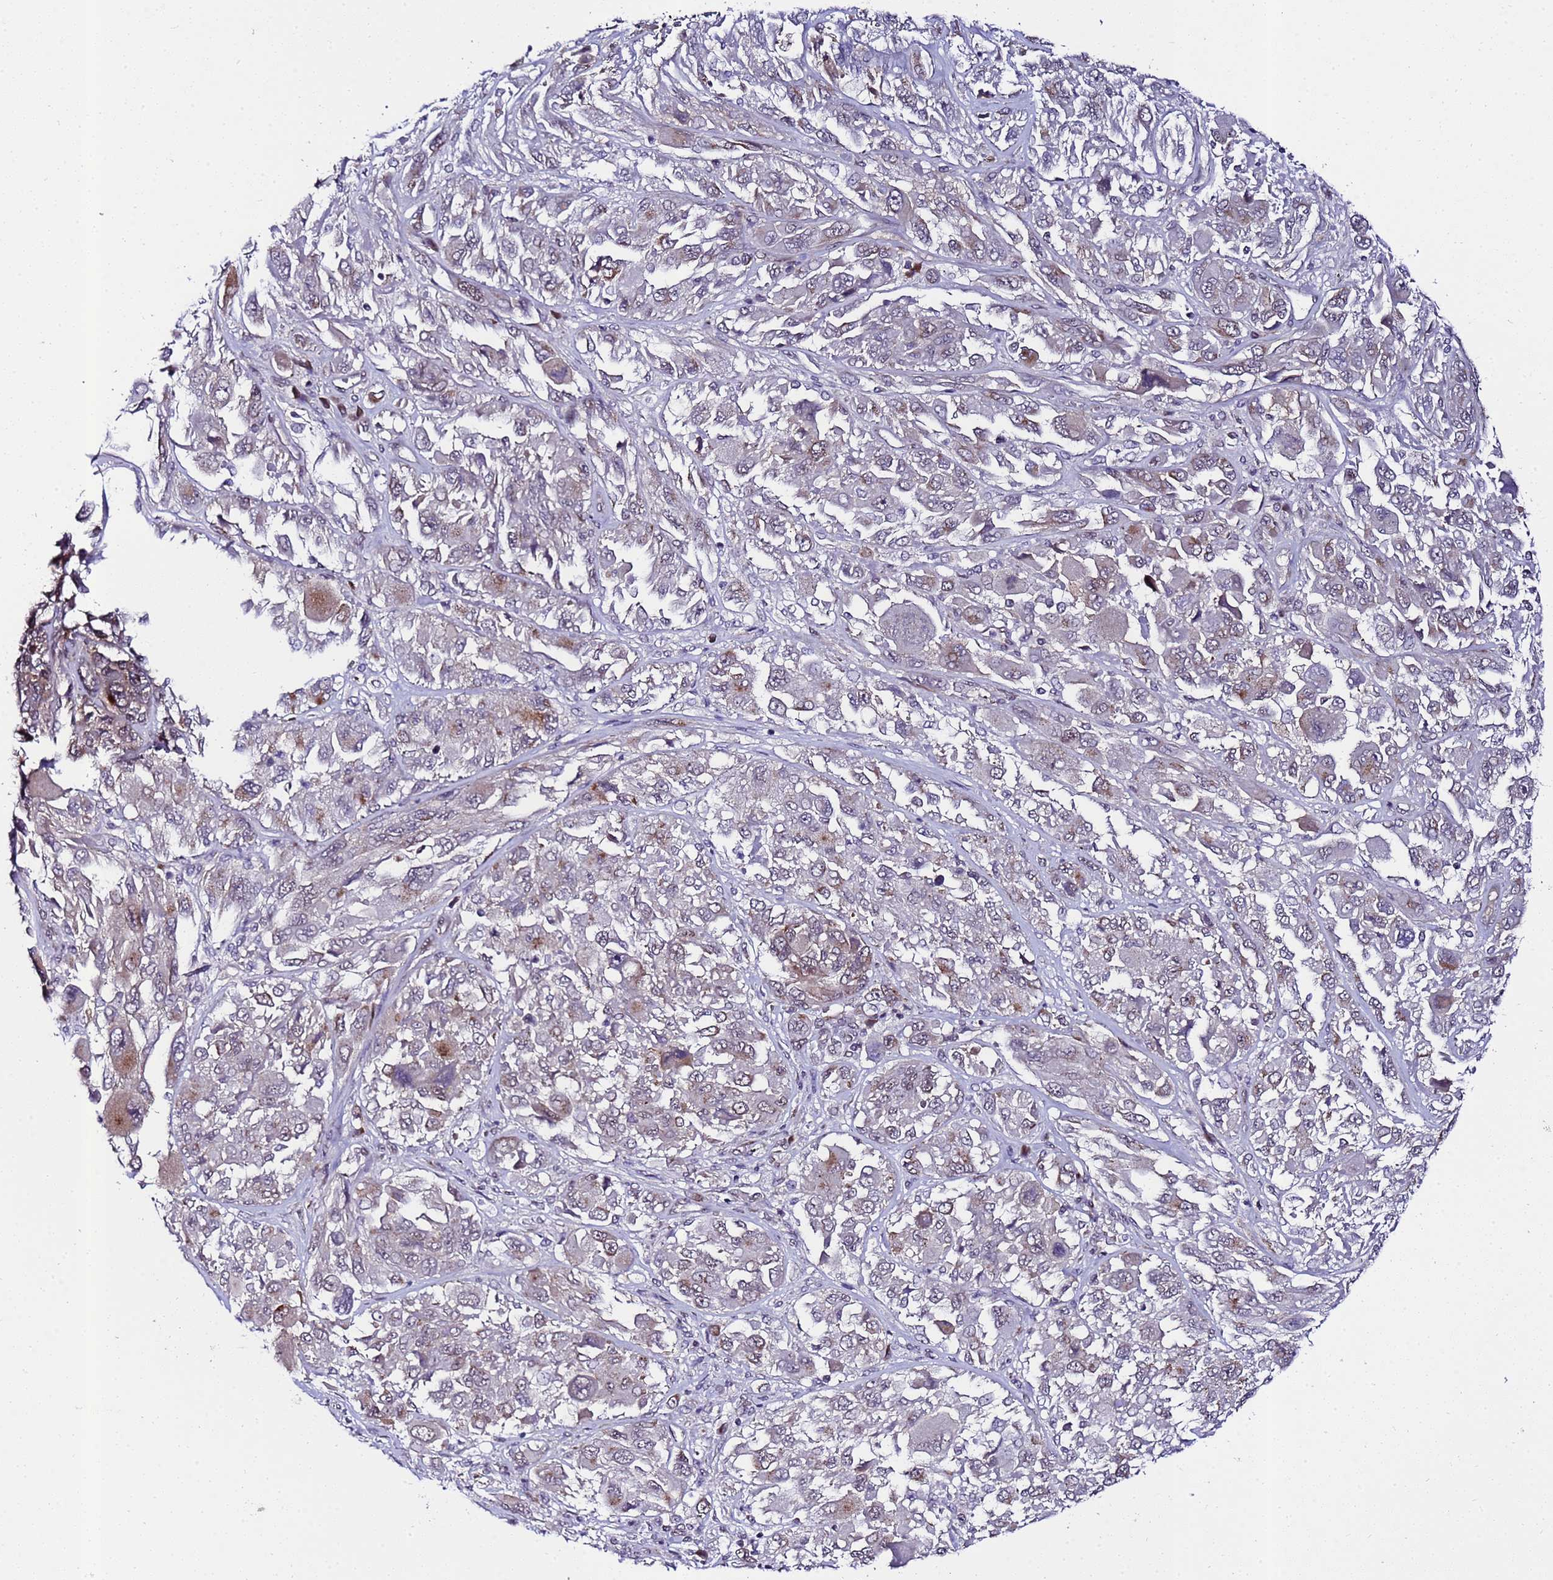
{"staining": {"intensity": "weak", "quantity": "25%-75%", "location": "cytoplasmic/membranous,nuclear"}, "tissue": "melanoma", "cell_type": "Tumor cells", "image_type": "cancer", "snomed": [{"axis": "morphology", "description": "Malignant melanoma, NOS"}, {"axis": "topography", "description": "Skin"}], "caption": "The immunohistochemical stain highlights weak cytoplasmic/membranous and nuclear staining in tumor cells of melanoma tissue. (DAB (3,3'-diaminobenzidine) IHC with brightfield microscopy, high magnification).", "gene": "C19orf47", "patient": {"sex": "female", "age": 91}}